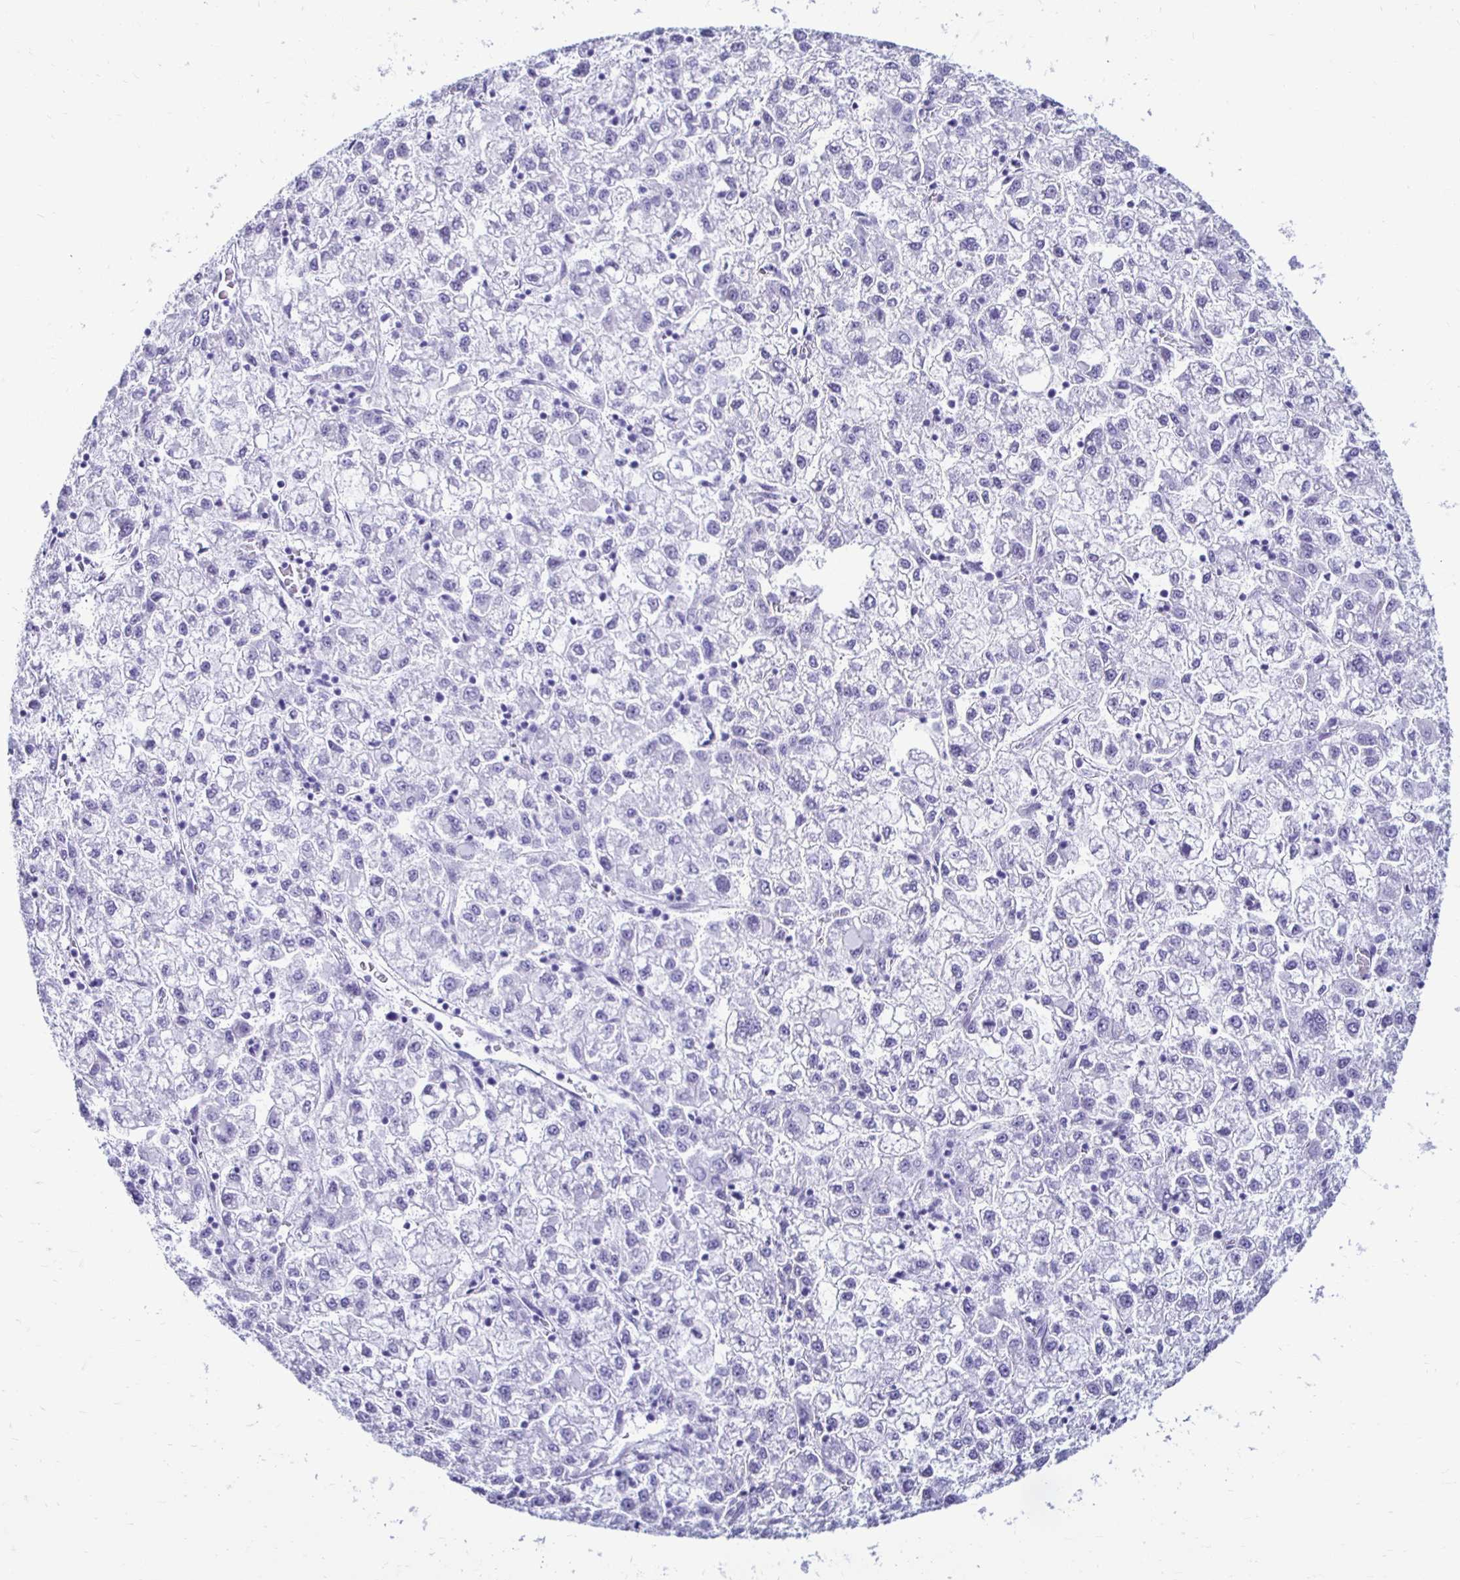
{"staining": {"intensity": "negative", "quantity": "none", "location": "none"}, "tissue": "liver cancer", "cell_type": "Tumor cells", "image_type": "cancer", "snomed": [{"axis": "morphology", "description": "Carcinoma, Hepatocellular, NOS"}, {"axis": "topography", "description": "Liver"}], "caption": "Hepatocellular carcinoma (liver) was stained to show a protein in brown. There is no significant expression in tumor cells. (Brightfield microscopy of DAB immunohistochemistry (IHC) at high magnification).", "gene": "CST5", "patient": {"sex": "male", "age": 40}}